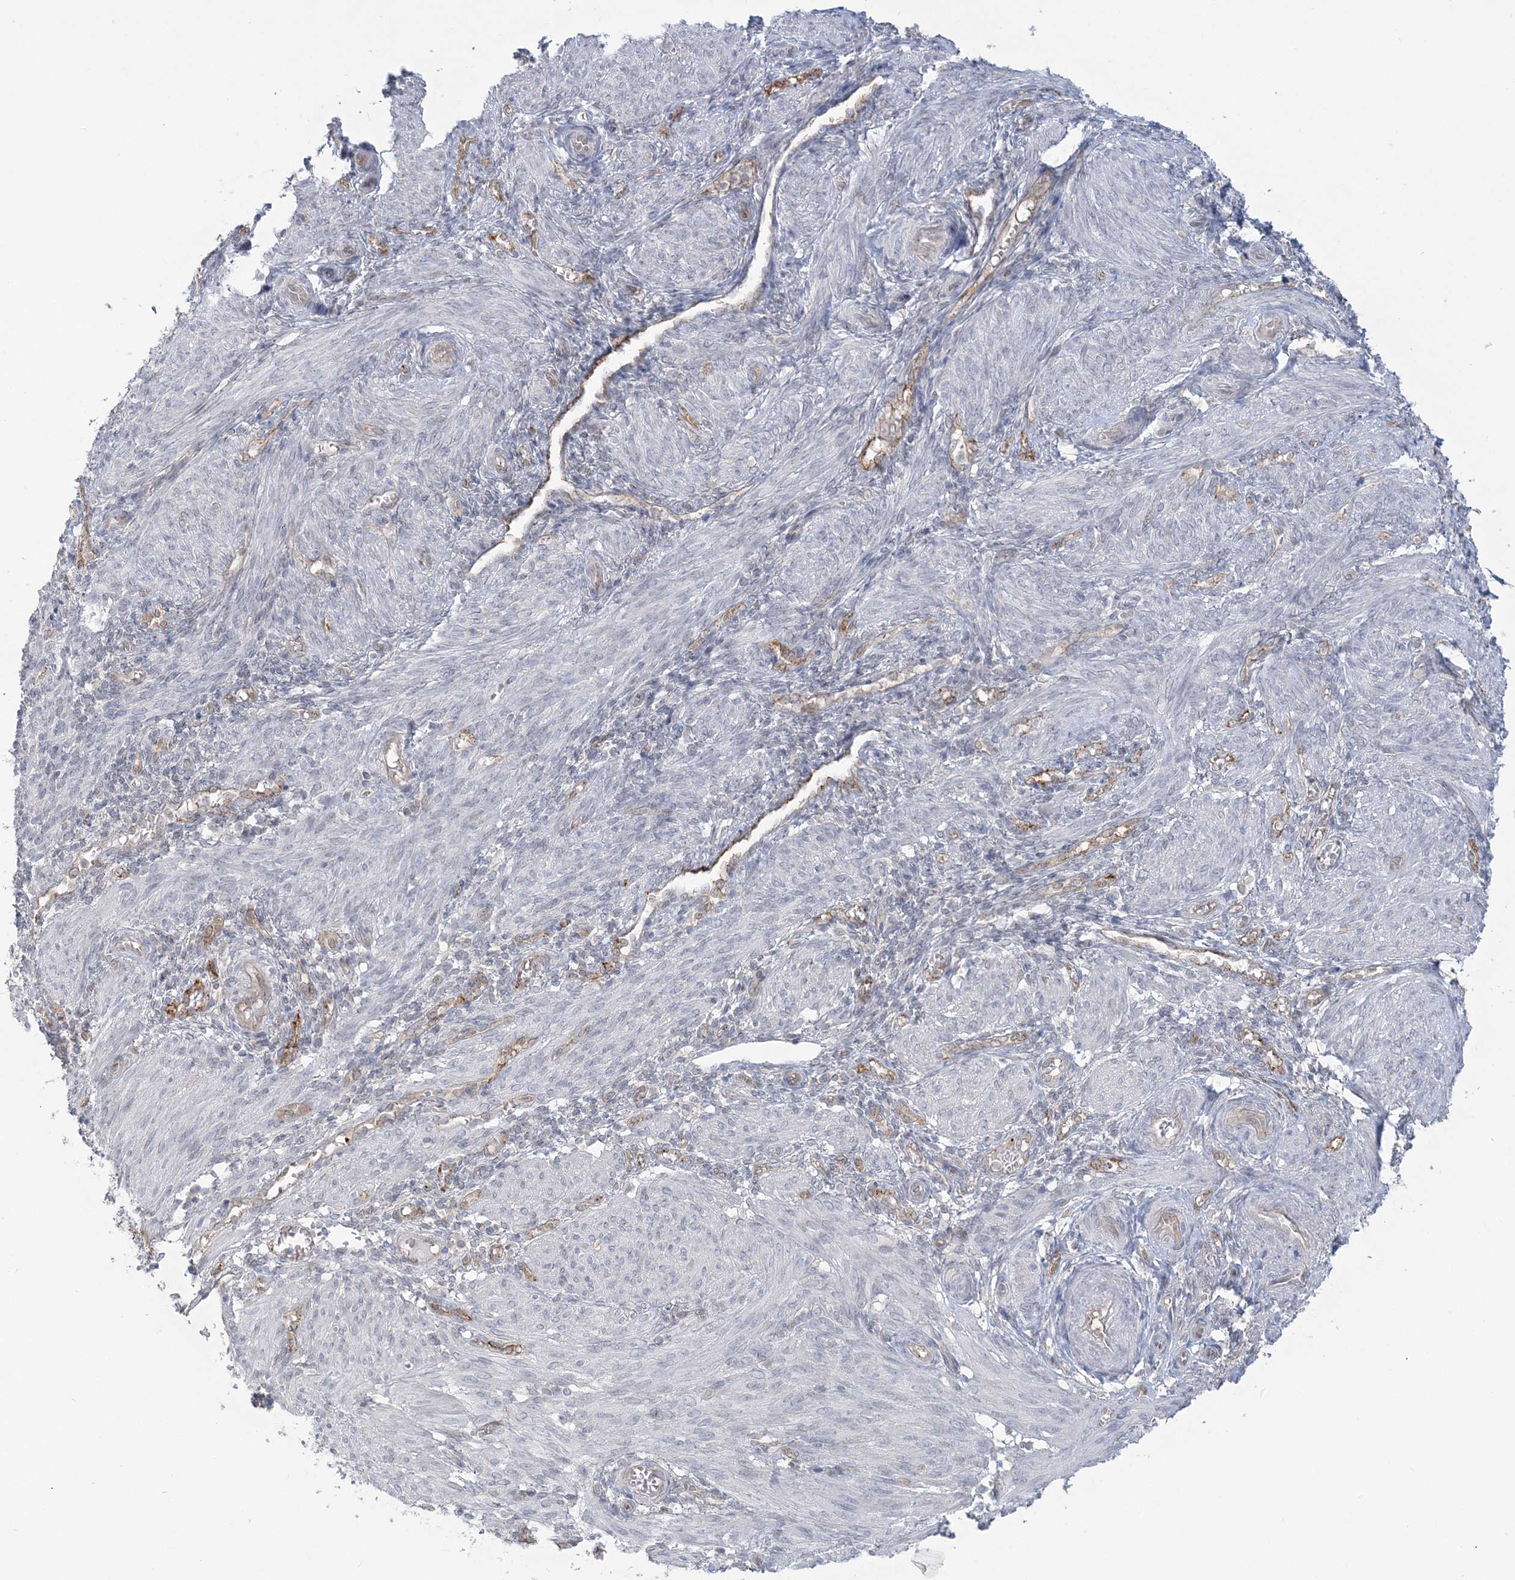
{"staining": {"intensity": "negative", "quantity": "none", "location": "none"}, "tissue": "smooth muscle", "cell_type": "Smooth muscle cells", "image_type": "normal", "snomed": [{"axis": "morphology", "description": "Normal tissue, NOS"}, {"axis": "topography", "description": "Smooth muscle"}], "caption": "Immunohistochemistry micrograph of unremarkable smooth muscle: smooth muscle stained with DAB (3,3'-diaminobenzidine) exhibits no significant protein staining in smooth muscle cells.", "gene": "INPP1", "patient": {"sex": "female", "age": 39}}